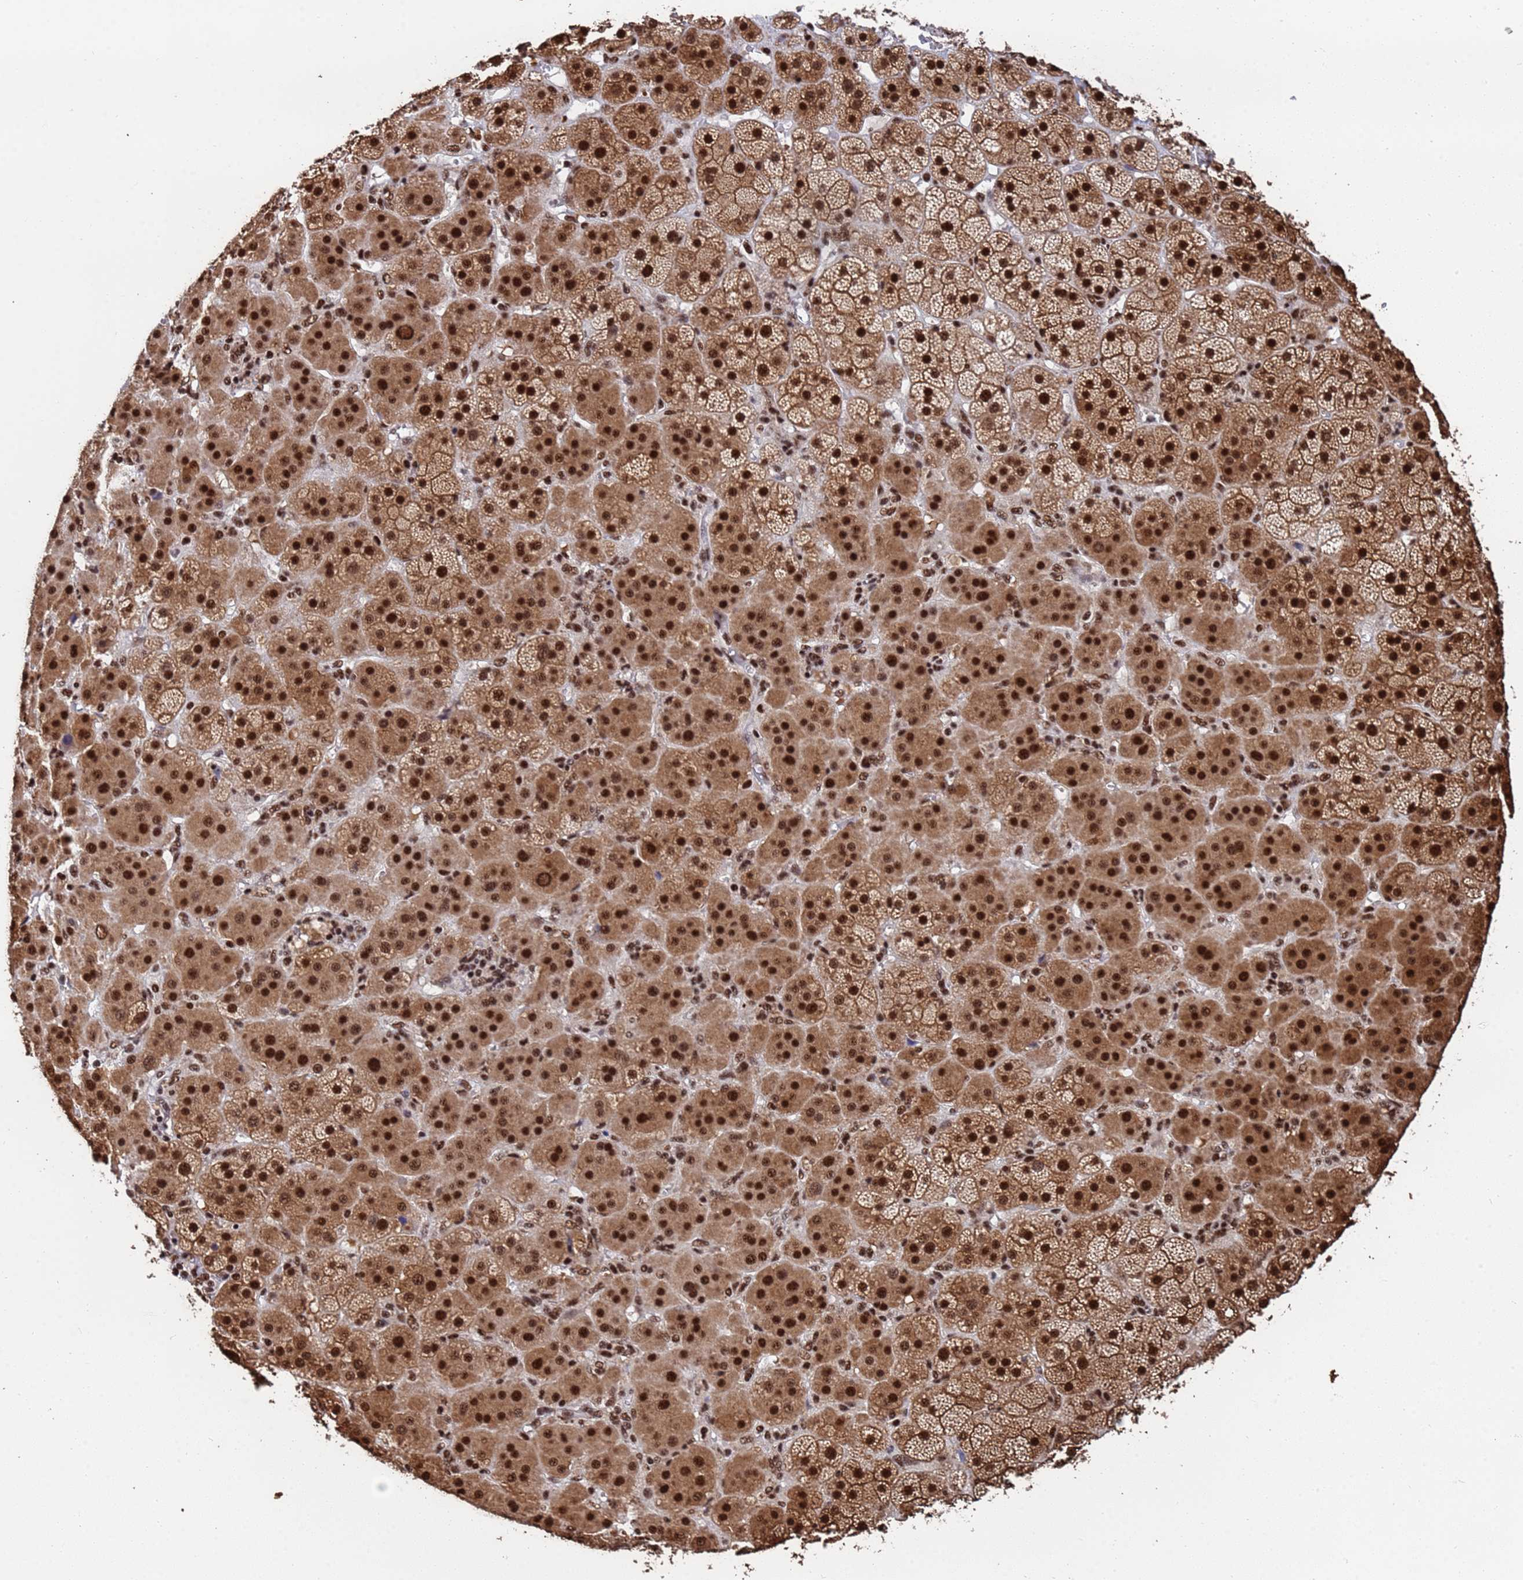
{"staining": {"intensity": "strong", "quantity": ">75%", "location": "cytoplasmic/membranous,nuclear"}, "tissue": "adrenal gland", "cell_type": "Glandular cells", "image_type": "normal", "snomed": [{"axis": "morphology", "description": "Normal tissue, NOS"}, {"axis": "topography", "description": "Adrenal gland"}], "caption": "Adrenal gland stained with immunohistochemistry (IHC) displays strong cytoplasmic/membranous,nuclear staining in approximately >75% of glandular cells. (Stains: DAB (3,3'-diaminobenzidine) in brown, nuclei in blue, Microscopy: brightfield microscopy at high magnification).", "gene": "SF3B2", "patient": {"sex": "female", "age": 70}}